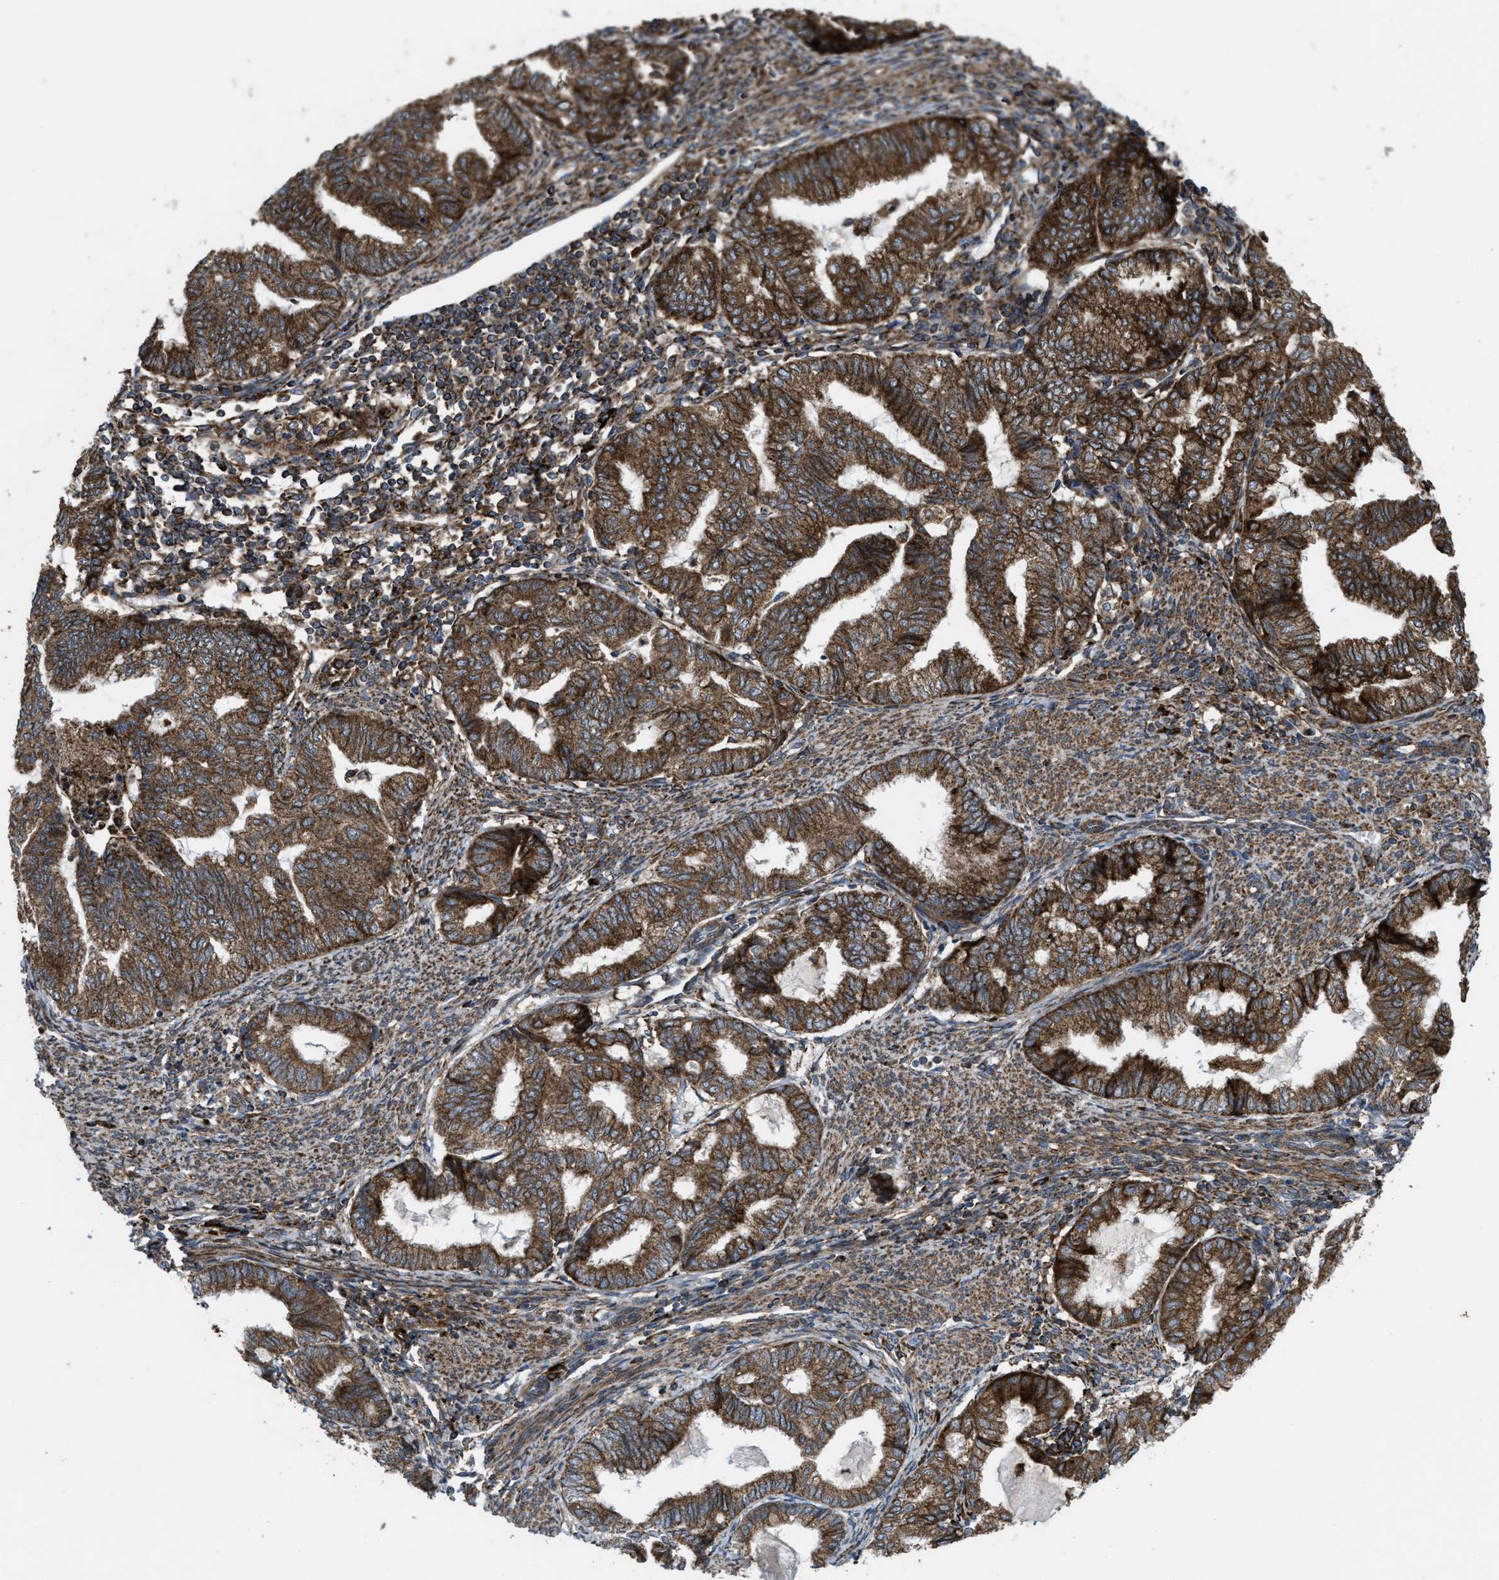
{"staining": {"intensity": "strong", "quantity": ">75%", "location": "cytoplasmic/membranous"}, "tissue": "endometrial cancer", "cell_type": "Tumor cells", "image_type": "cancer", "snomed": [{"axis": "morphology", "description": "Adenocarcinoma, NOS"}, {"axis": "topography", "description": "Endometrium"}], "caption": "A micrograph of adenocarcinoma (endometrial) stained for a protein exhibits strong cytoplasmic/membranous brown staining in tumor cells. The protein of interest is shown in brown color, while the nuclei are stained blue.", "gene": "PER3", "patient": {"sex": "female", "age": 79}}